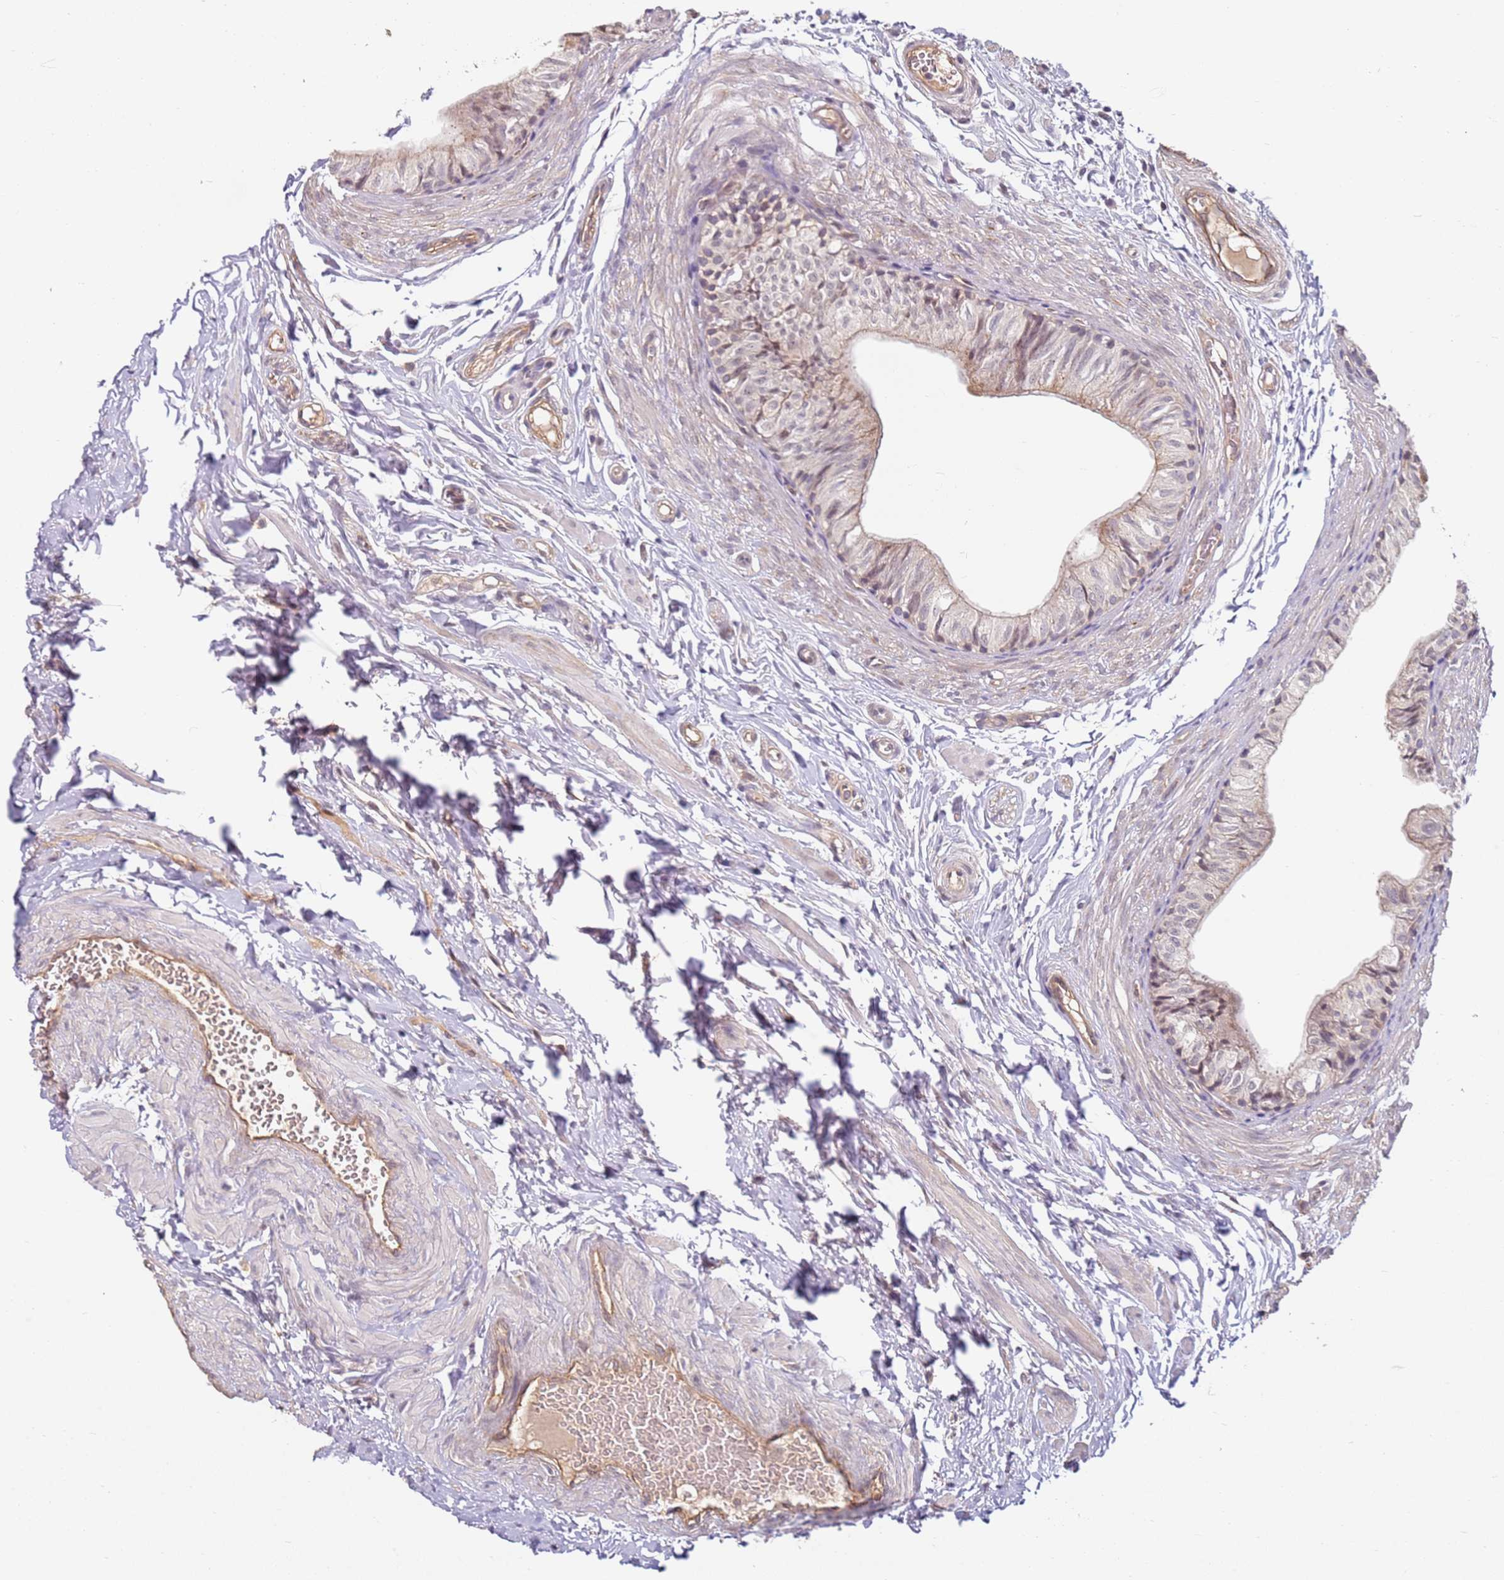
{"staining": {"intensity": "weak", "quantity": "<25%", "location": "nuclear"}, "tissue": "epididymis", "cell_type": "Glandular cells", "image_type": "normal", "snomed": [{"axis": "morphology", "description": "Normal tissue, NOS"}, {"axis": "topography", "description": "Epididymis"}], "caption": "IHC of normal epididymis shows no staining in glandular cells. The staining is performed using DAB brown chromogen with nuclei counter-stained in using hematoxylin.", "gene": "WDR93", "patient": {"sex": "male", "age": 37}}